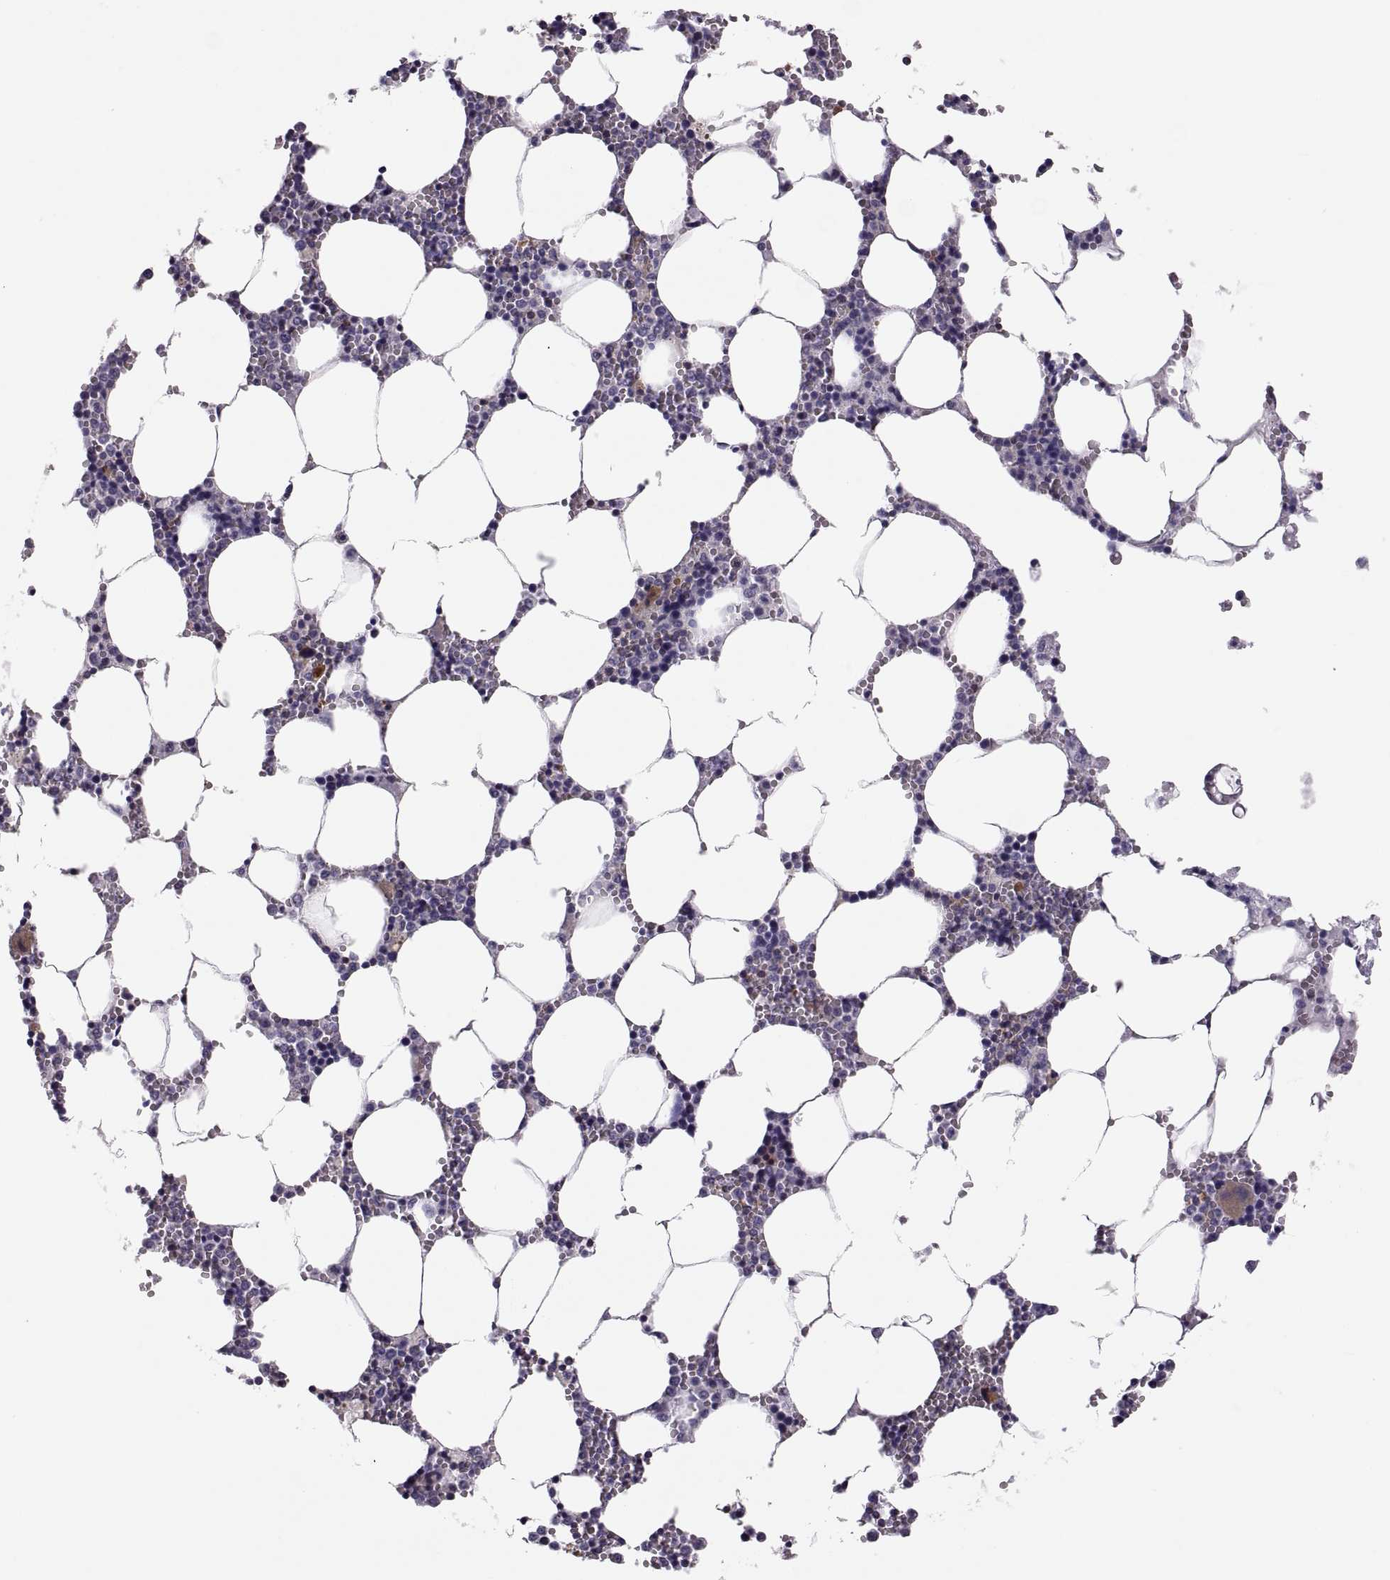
{"staining": {"intensity": "moderate", "quantity": "<25%", "location": "cytoplasmic/membranous"}, "tissue": "bone marrow", "cell_type": "Hematopoietic cells", "image_type": "normal", "snomed": [{"axis": "morphology", "description": "Normal tissue, NOS"}, {"axis": "topography", "description": "Bone marrow"}], "caption": "This image displays immunohistochemistry (IHC) staining of normal human bone marrow, with low moderate cytoplasmic/membranous positivity in approximately <25% of hematopoietic cells.", "gene": "TTC21A", "patient": {"sex": "female", "age": 64}}